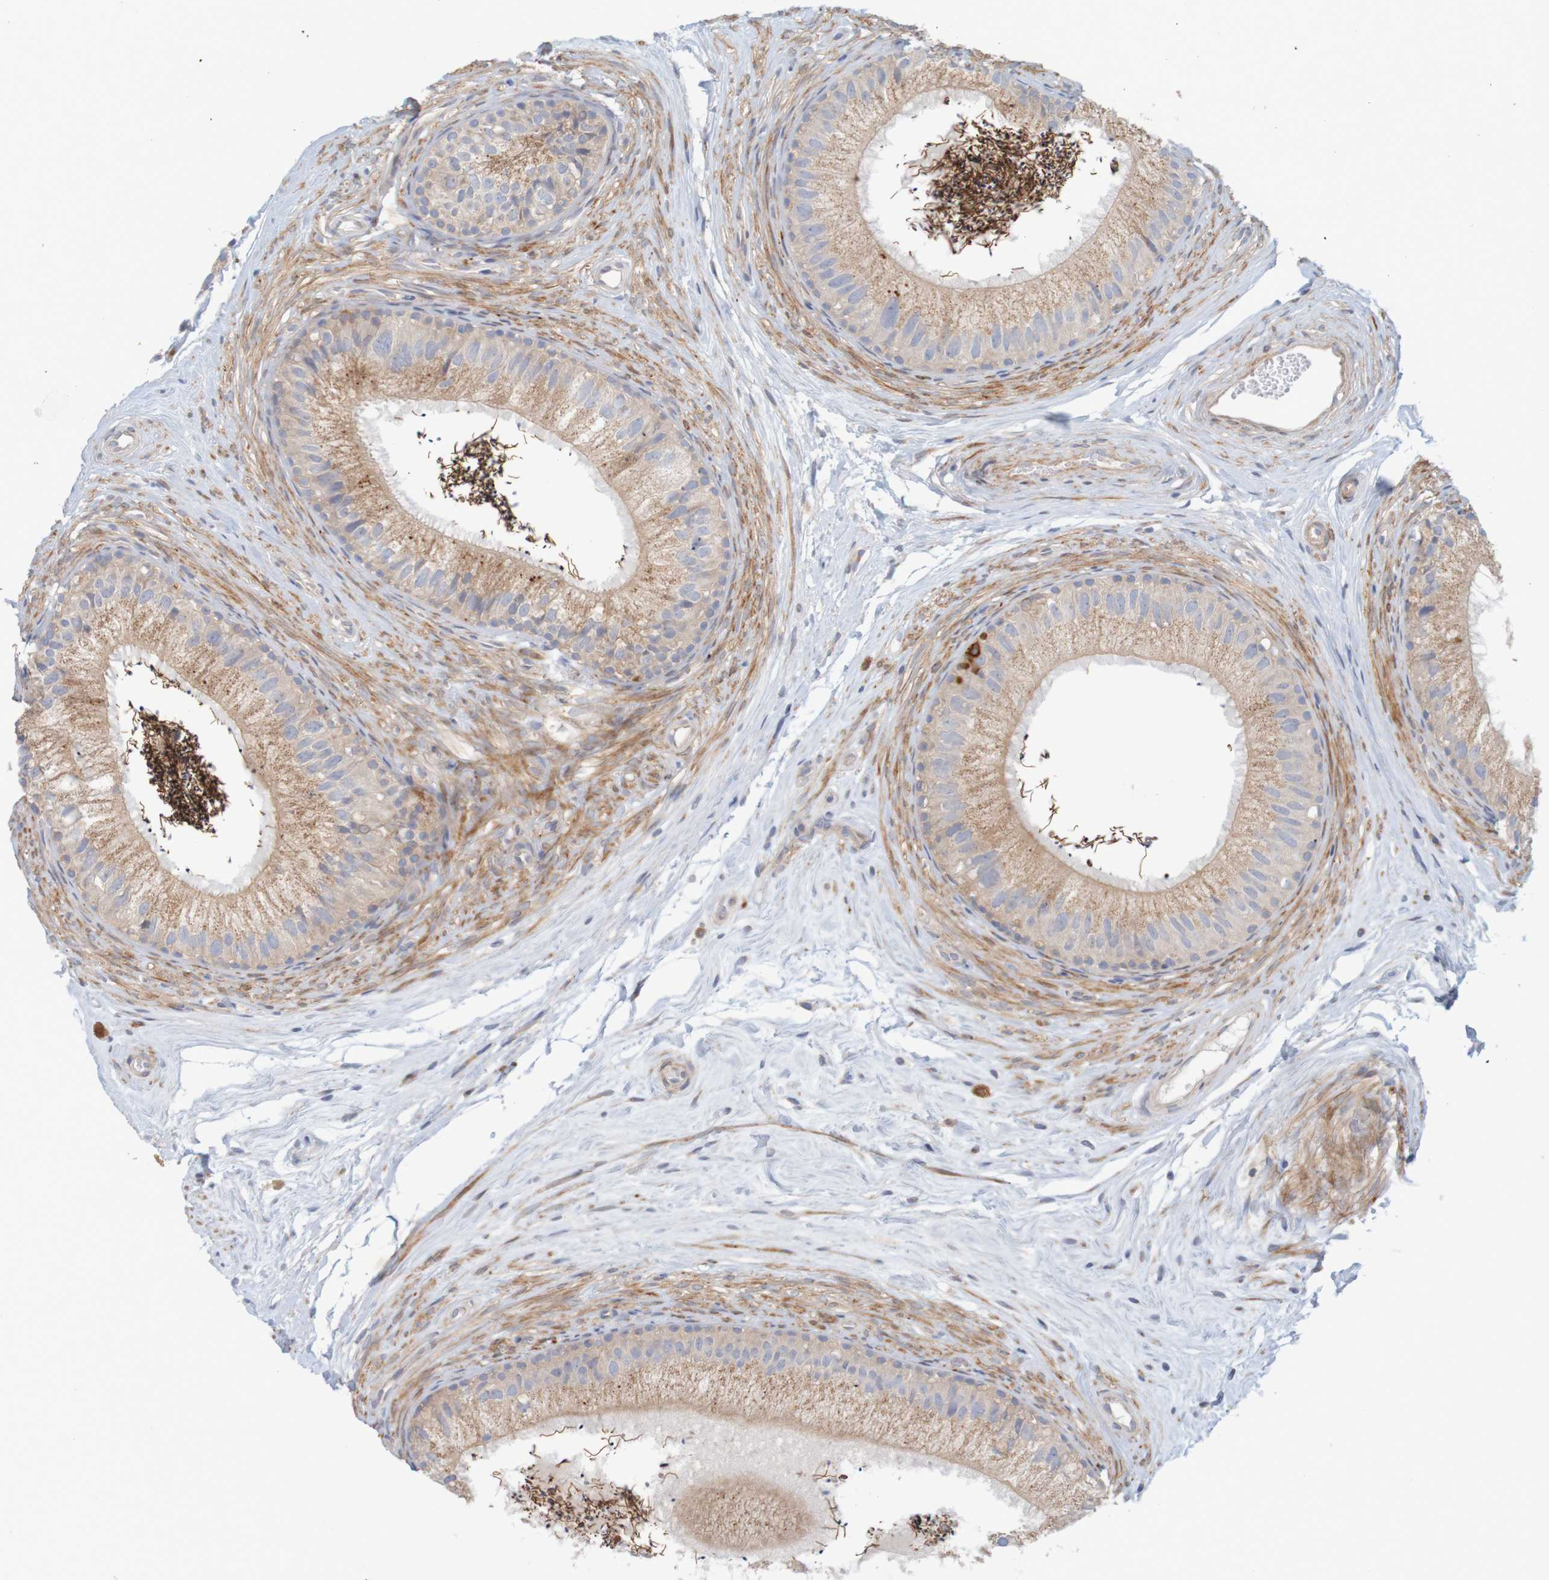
{"staining": {"intensity": "moderate", "quantity": ">75%", "location": "cytoplasmic/membranous"}, "tissue": "epididymis", "cell_type": "Glandular cells", "image_type": "normal", "snomed": [{"axis": "morphology", "description": "Normal tissue, NOS"}, {"axis": "topography", "description": "Epididymis"}], "caption": "This histopathology image demonstrates immunohistochemistry (IHC) staining of normal human epididymis, with medium moderate cytoplasmic/membranous positivity in about >75% of glandular cells.", "gene": "KRT23", "patient": {"sex": "male", "age": 56}}